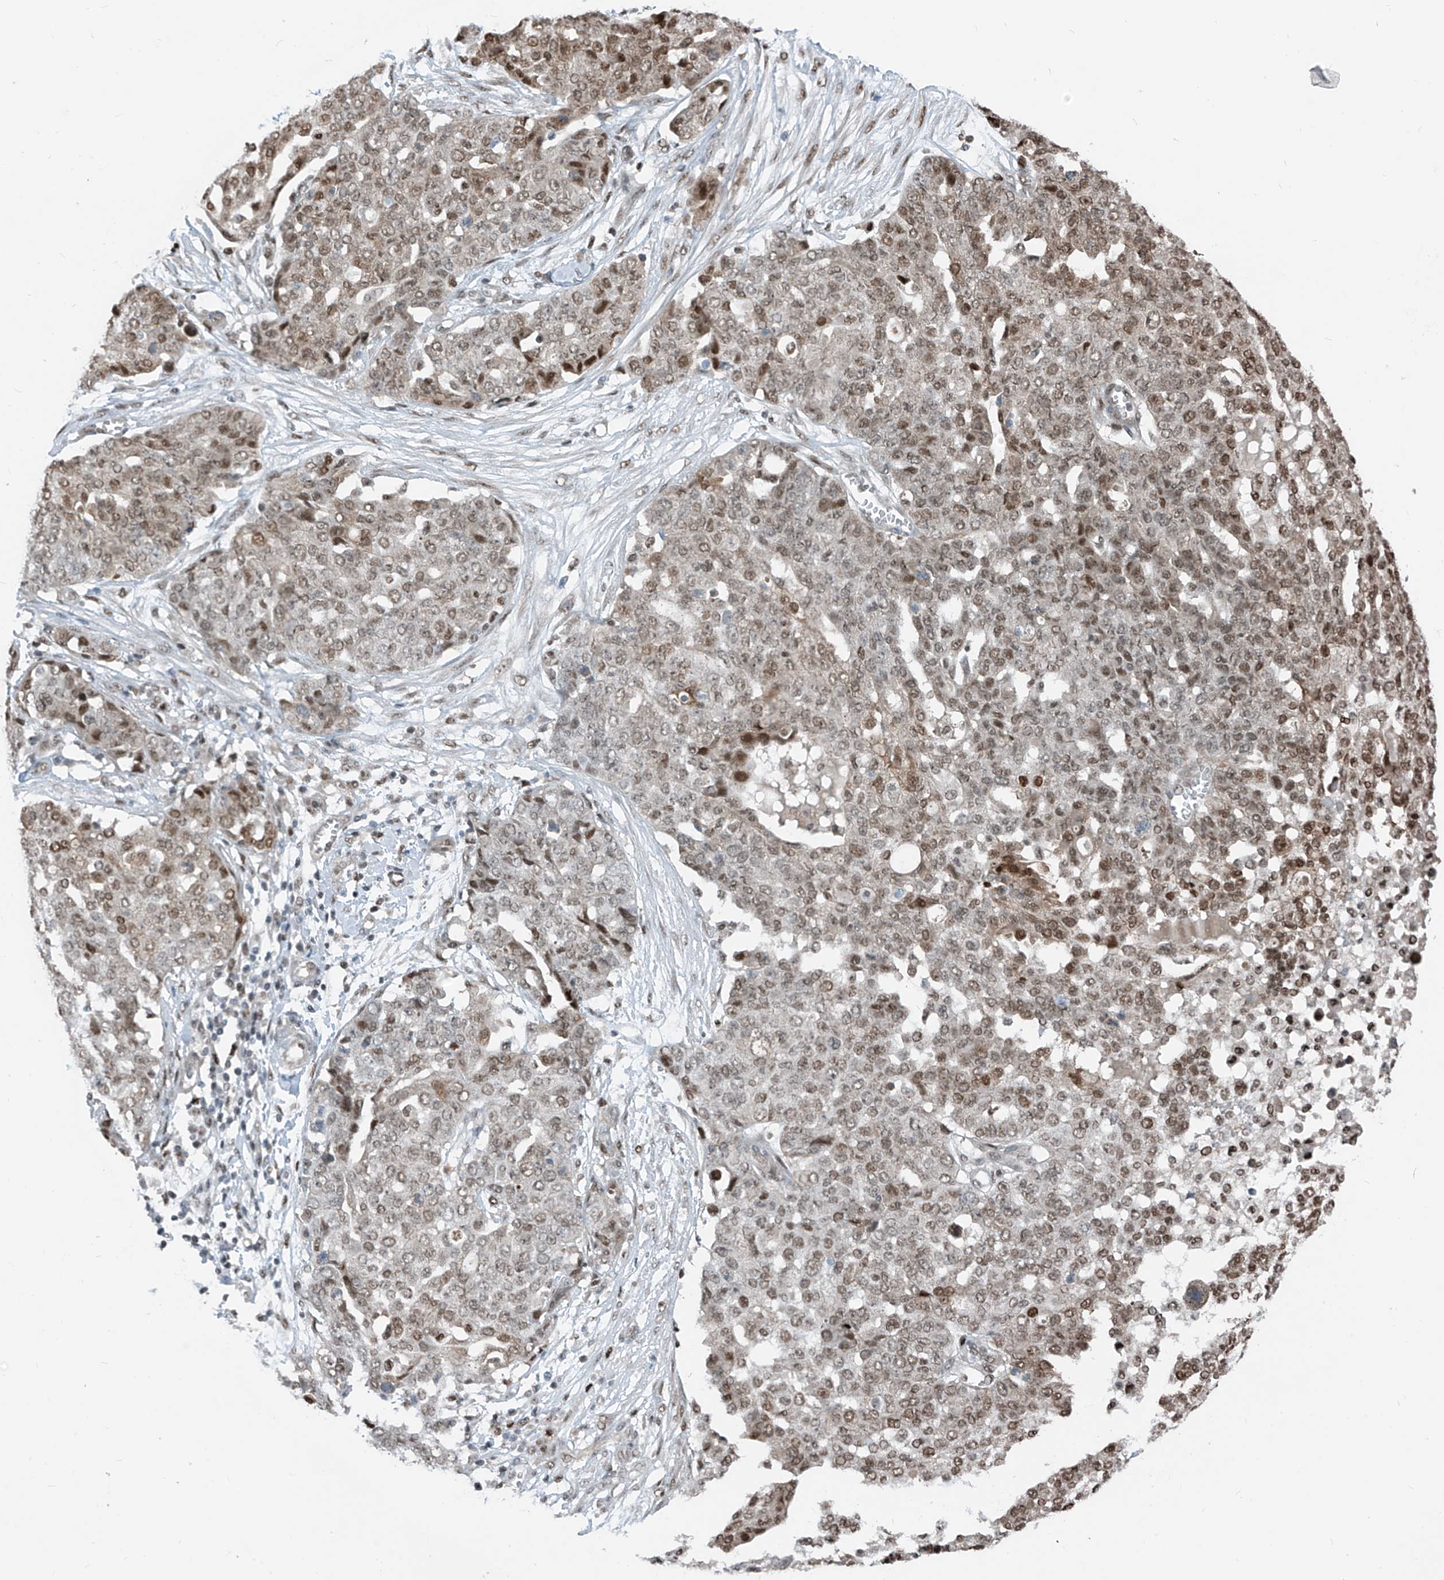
{"staining": {"intensity": "moderate", "quantity": ">75%", "location": "nuclear"}, "tissue": "ovarian cancer", "cell_type": "Tumor cells", "image_type": "cancer", "snomed": [{"axis": "morphology", "description": "Cystadenocarcinoma, serous, NOS"}, {"axis": "topography", "description": "Soft tissue"}, {"axis": "topography", "description": "Ovary"}], "caption": "Ovarian serous cystadenocarcinoma stained with a brown dye demonstrates moderate nuclear positive positivity in about >75% of tumor cells.", "gene": "RBP7", "patient": {"sex": "female", "age": 57}}